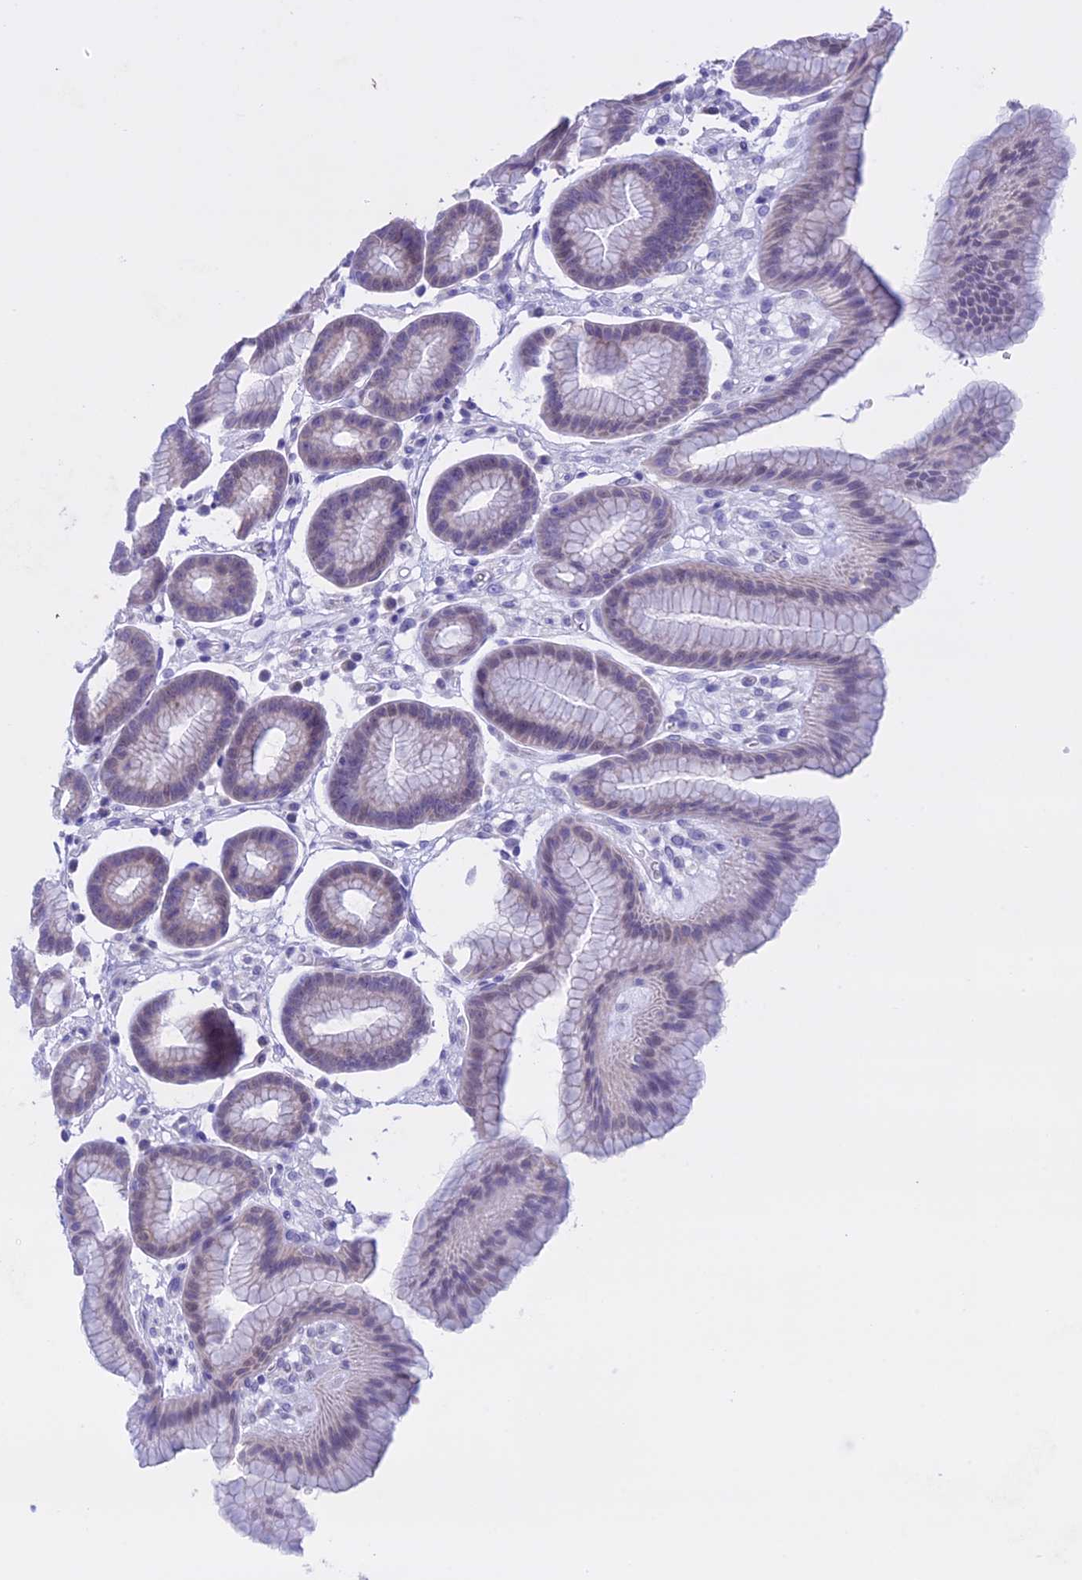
{"staining": {"intensity": "weak", "quantity": "25%-75%", "location": "cytoplasmic/membranous"}, "tissue": "stomach", "cell_type": "Glandular cells", "image_type": "normal", "snomed": [{"axis": "morphology", "description": "Normal tissue, NOS"}, {"axis": "topography", "description": "Stomach"}], "caption": "An image of stomach stained for a protein exhibits weak cytoplasmic/membranous brown staining in glandular cells. The staining is performed using DAB (3,3'-diaminobenzidine) brown chromogen to label protein expression. The nuclei are counter-stained blue using hematoxylin.", "gene": "LHFPL2", "patient": {"sex": "male", "age": 42}}